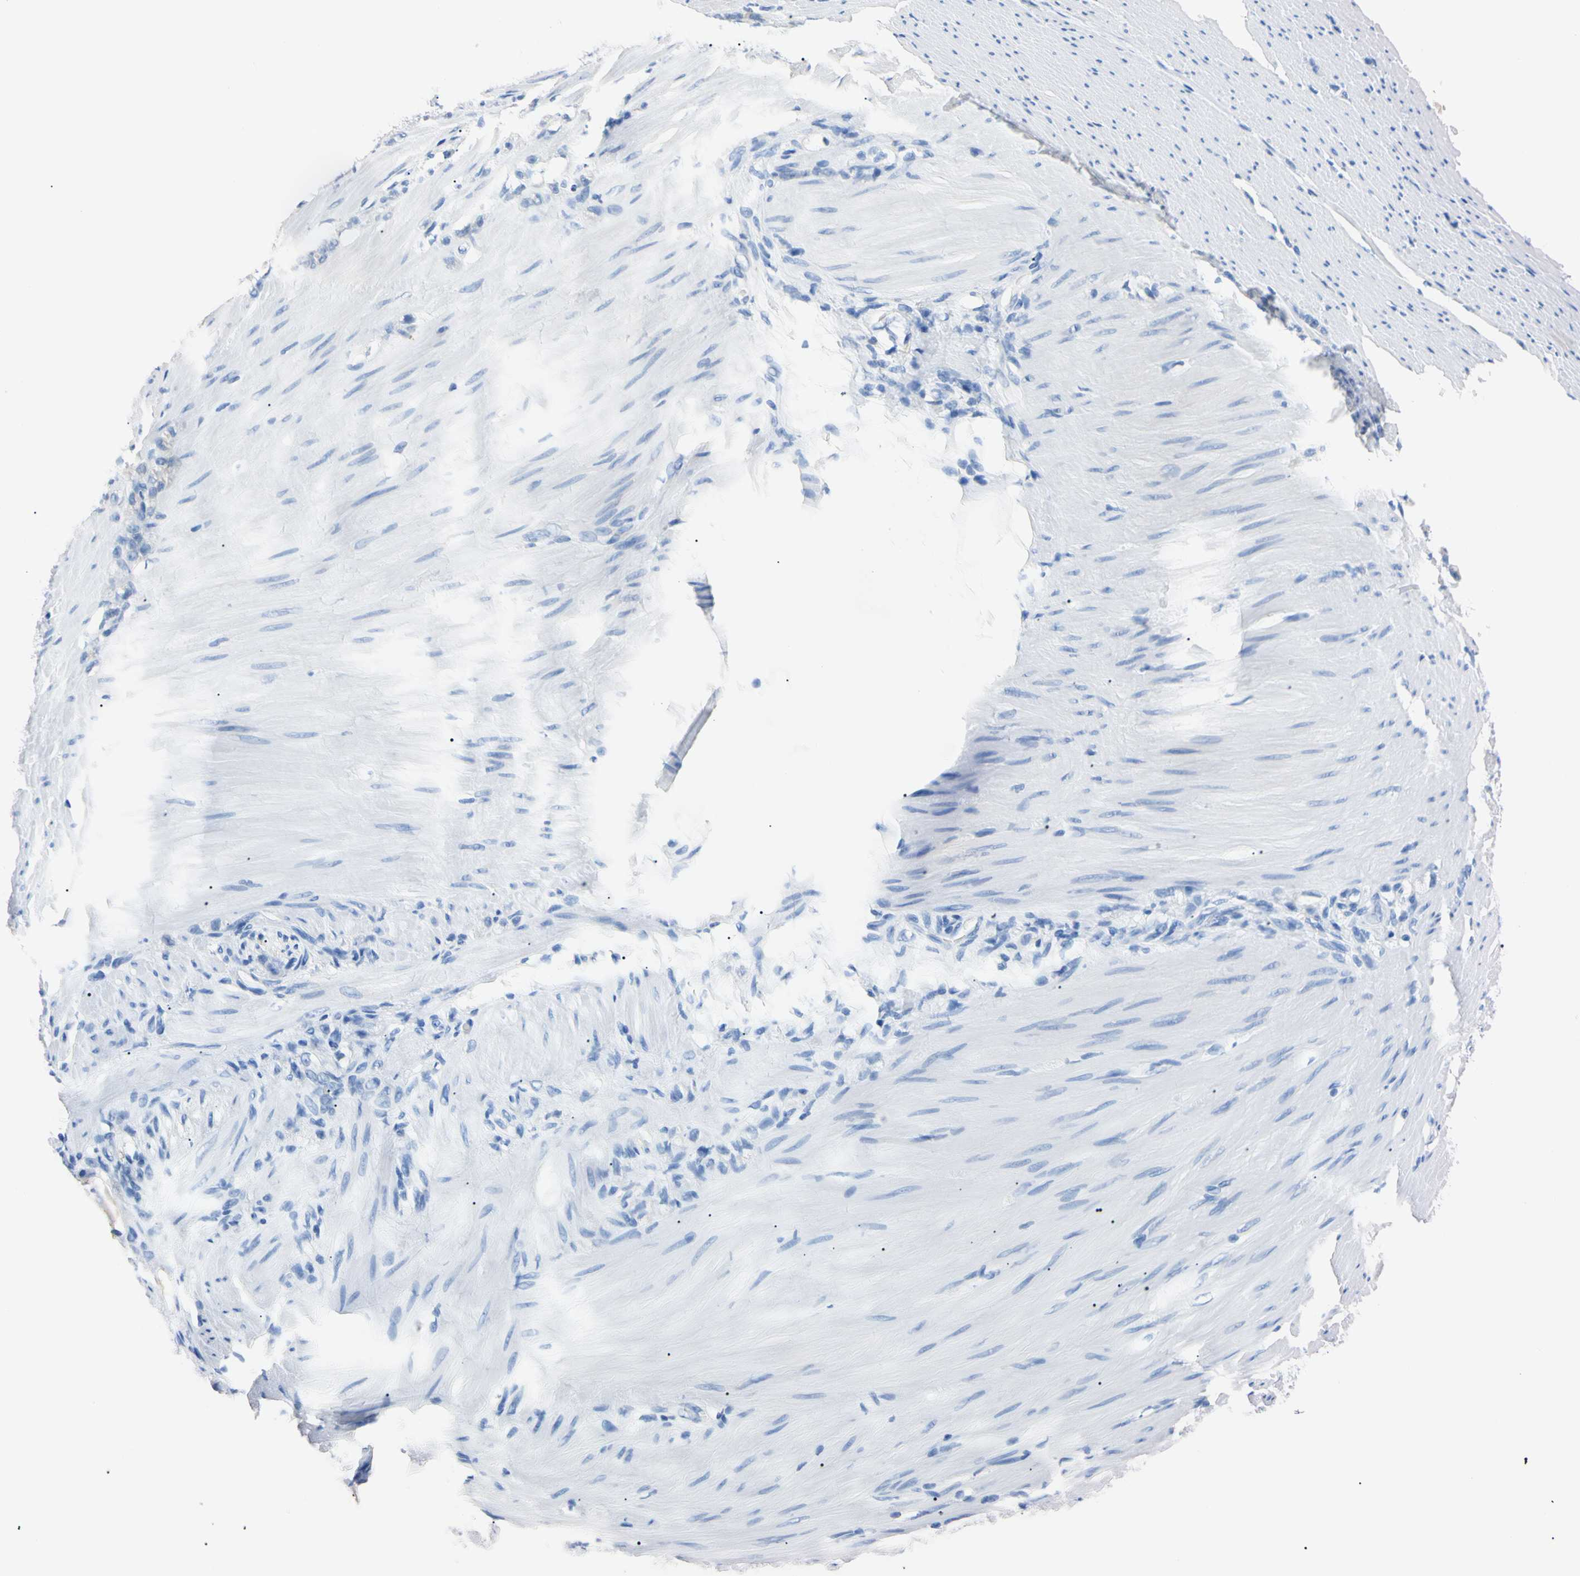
{"staining": {"intensity": "negative", "quantity": "none", "location": "none"}, "tissue": "stomach cancer", "cell_type": "Tumor cells", "image_type": "cancer", "snomed": [{"axis": "morphology", "description": "Adenocarcinoma, NOS"}, {"axis": "topography", "description": "Stomach"}], "caption": "This is an immunohistochemistry micrograph of stomach adenocarcinoma. There is no positivity in tumor cells.", "gene": "PNKD", "patient": {"sex": "male", "age": 82}}